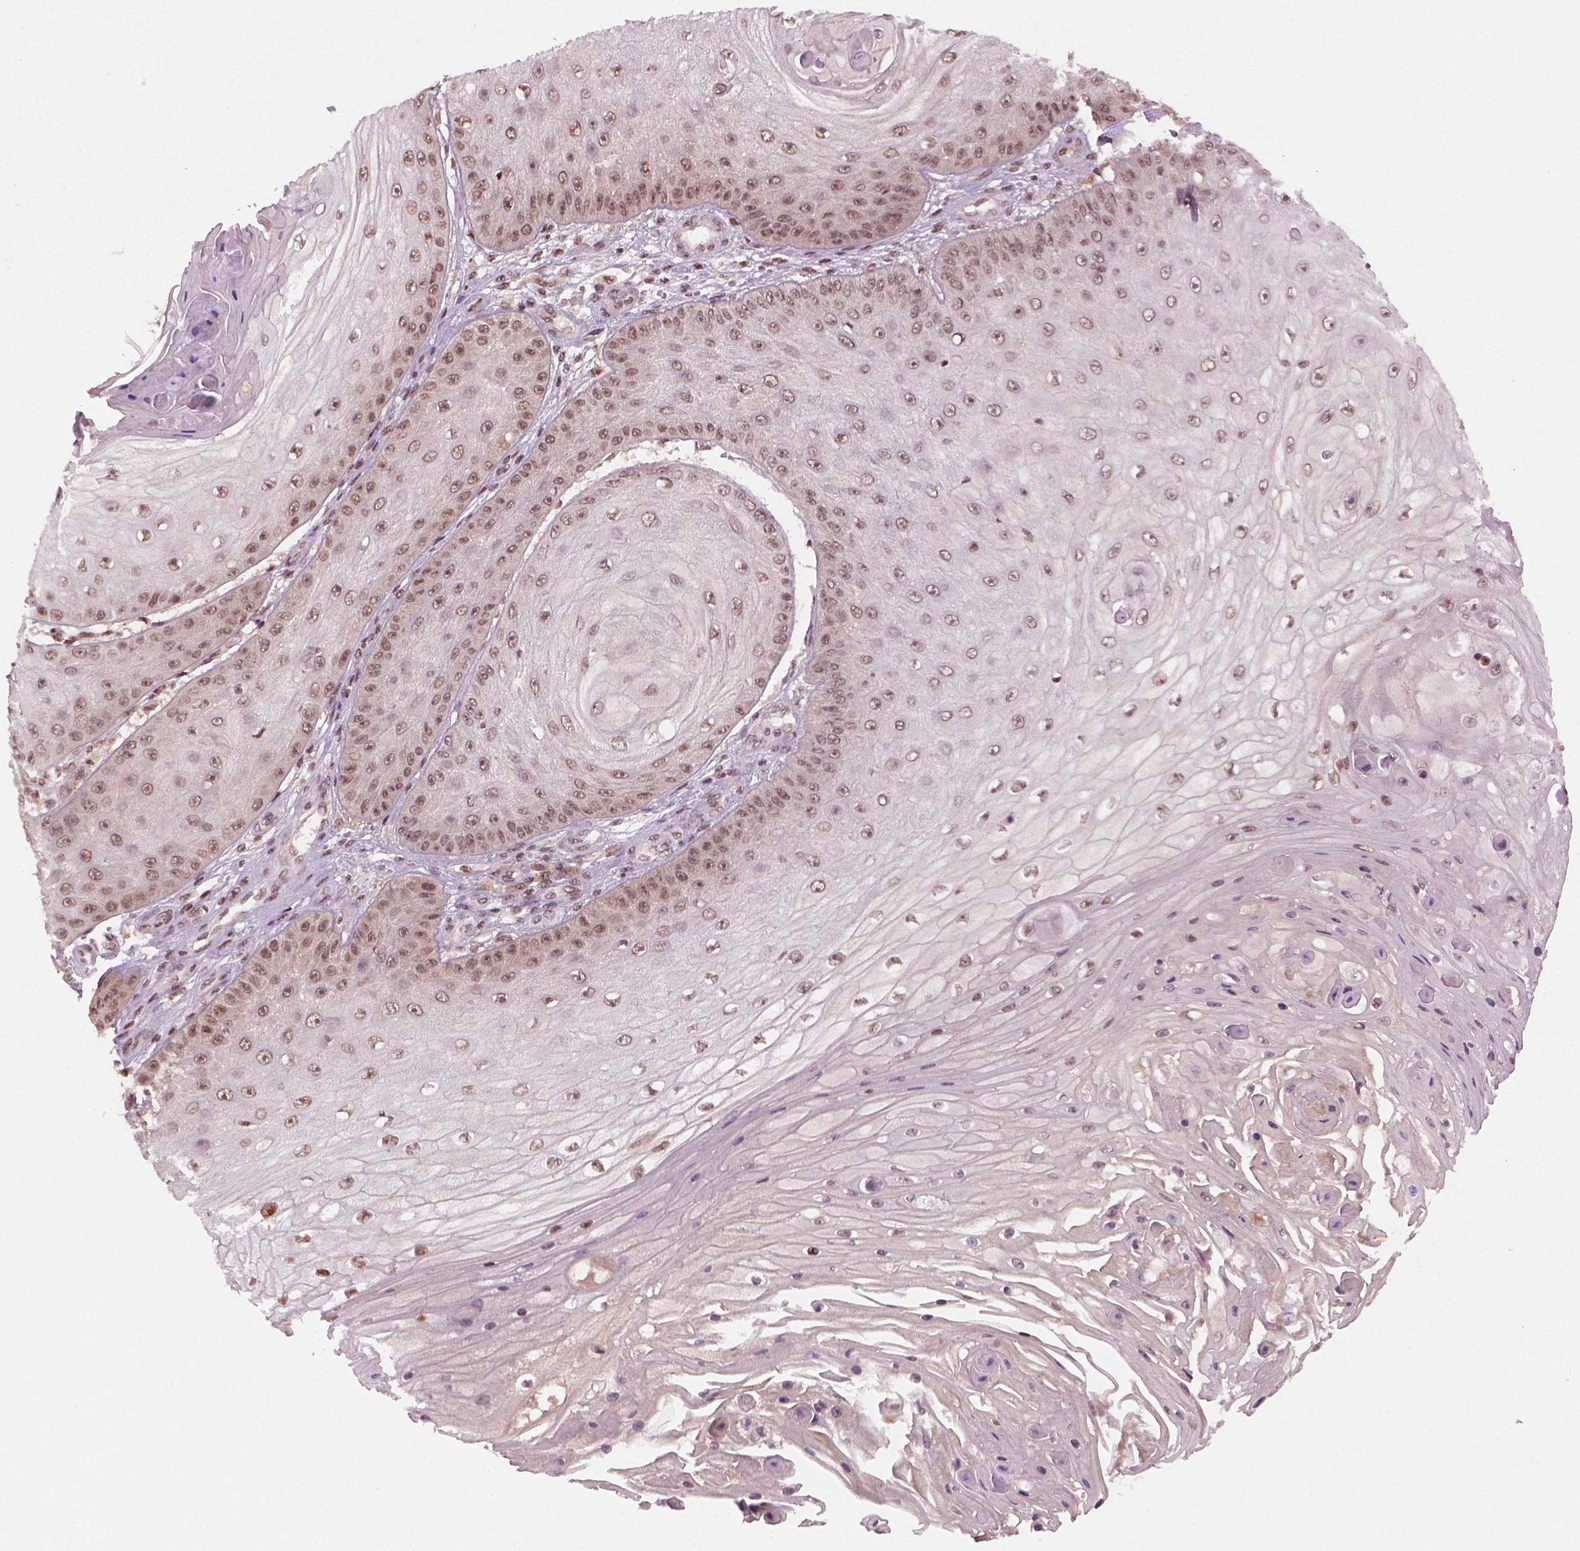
{"staining": {"intensity": "weak", "quantity": ">75%", "location": "nuclear"}, "tissue": "skin cancer", "cell_type": "Tumor cells", "image_type": "cancer", "snomed": [{"axis": "morphology", "description": "Squamous cell carcinoma, NOS"}, {"axis": "topography", "description": "Skin"}], "caption": "Immunohistochemical staining of human skin cancer (squamous cell carcinoma) shows low levels of weak nuclear positivity in approximately >75% of tumor cells. (Stains: DAB in brown, nuclei in blue, Microscopy: brightfield microscopy at high magnification).", "gene": "GOT1", "patient": {"sex": "male", "age": 70}}